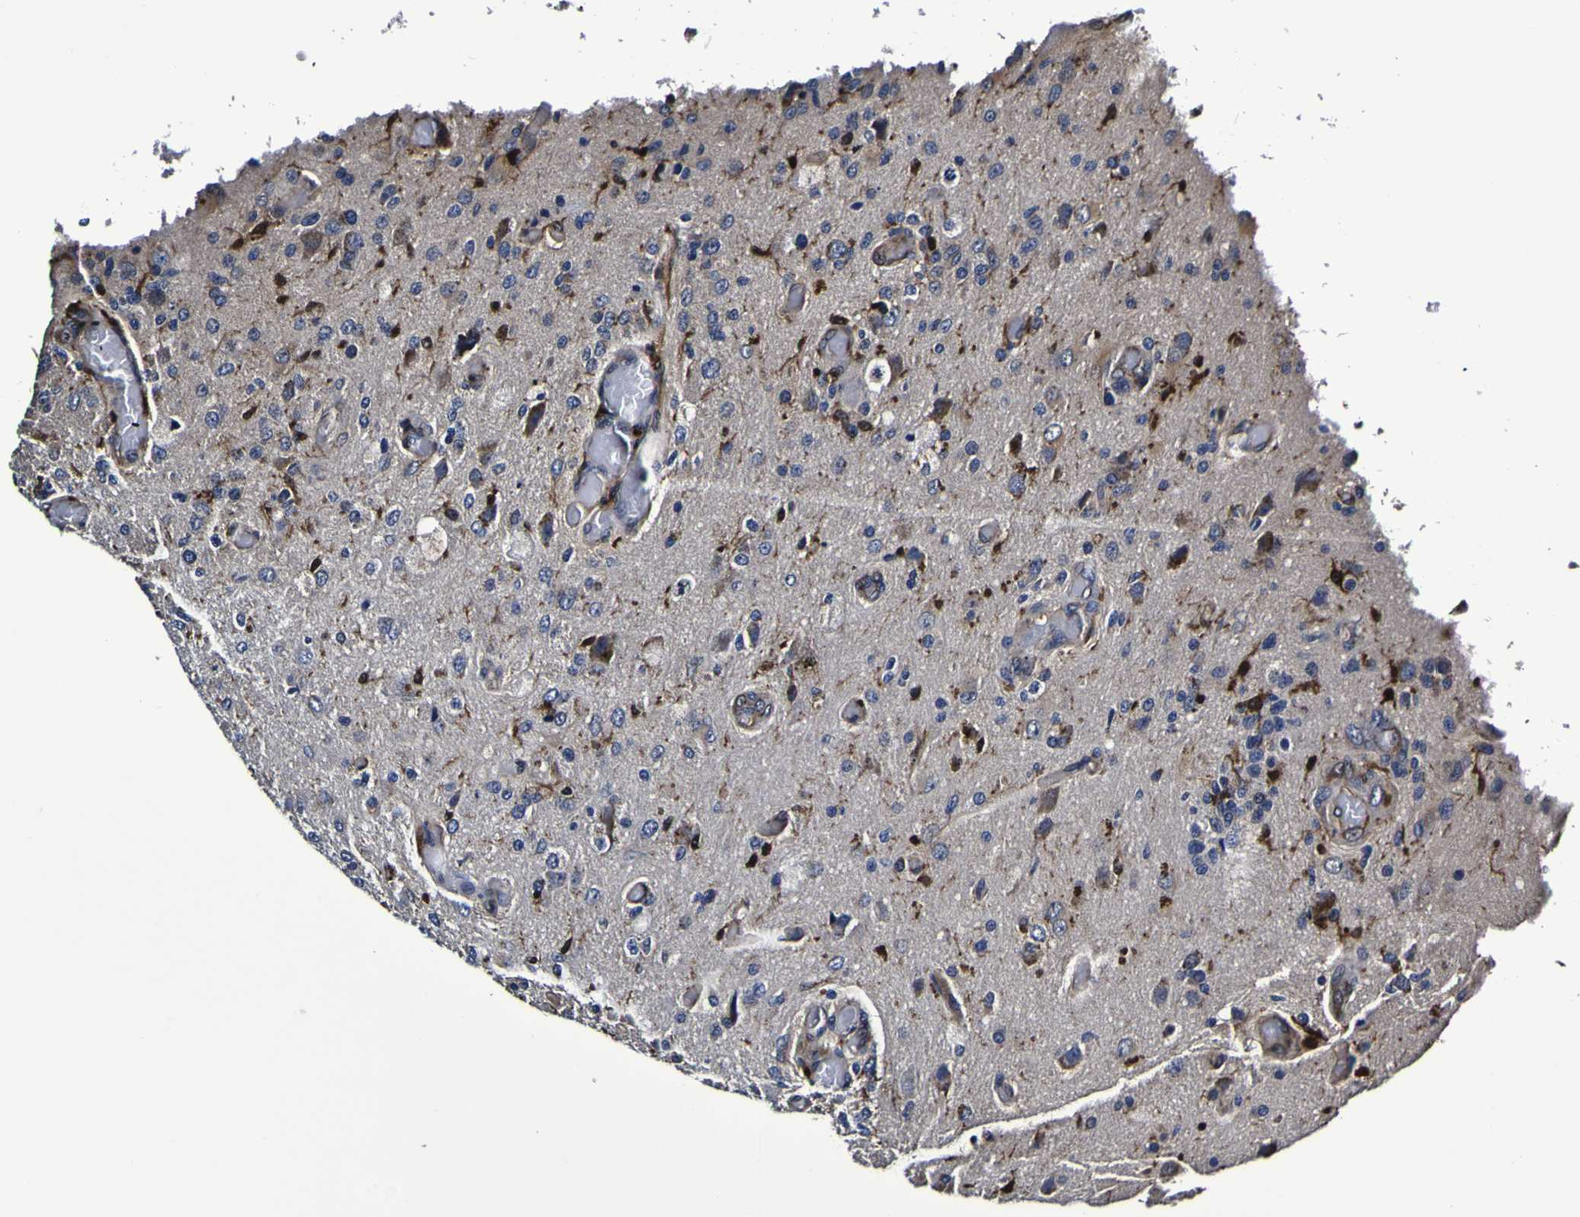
{"staining": {"intensity": "negative", "quantity": "none", "location": "none"}, "tissue": "glioma", "cell_type": "Tumor cells", "image_type": "cancer", "snomed": [{"axis": "morphology", "description": "Normal tissue, NOS"}, {"axis": "morphology", "description": "Glioma, malignant, High grade"}, {"axis": "topography", "description": "Cerebral cortex"}], "caption": "Human malignant glioma (high-grade) stained for a protein using immunohistochemistry (IHC) exhibits no positivity in tumor cells.", "gene": "GPX1", "patient": {"sex": "male", "age": 77}}